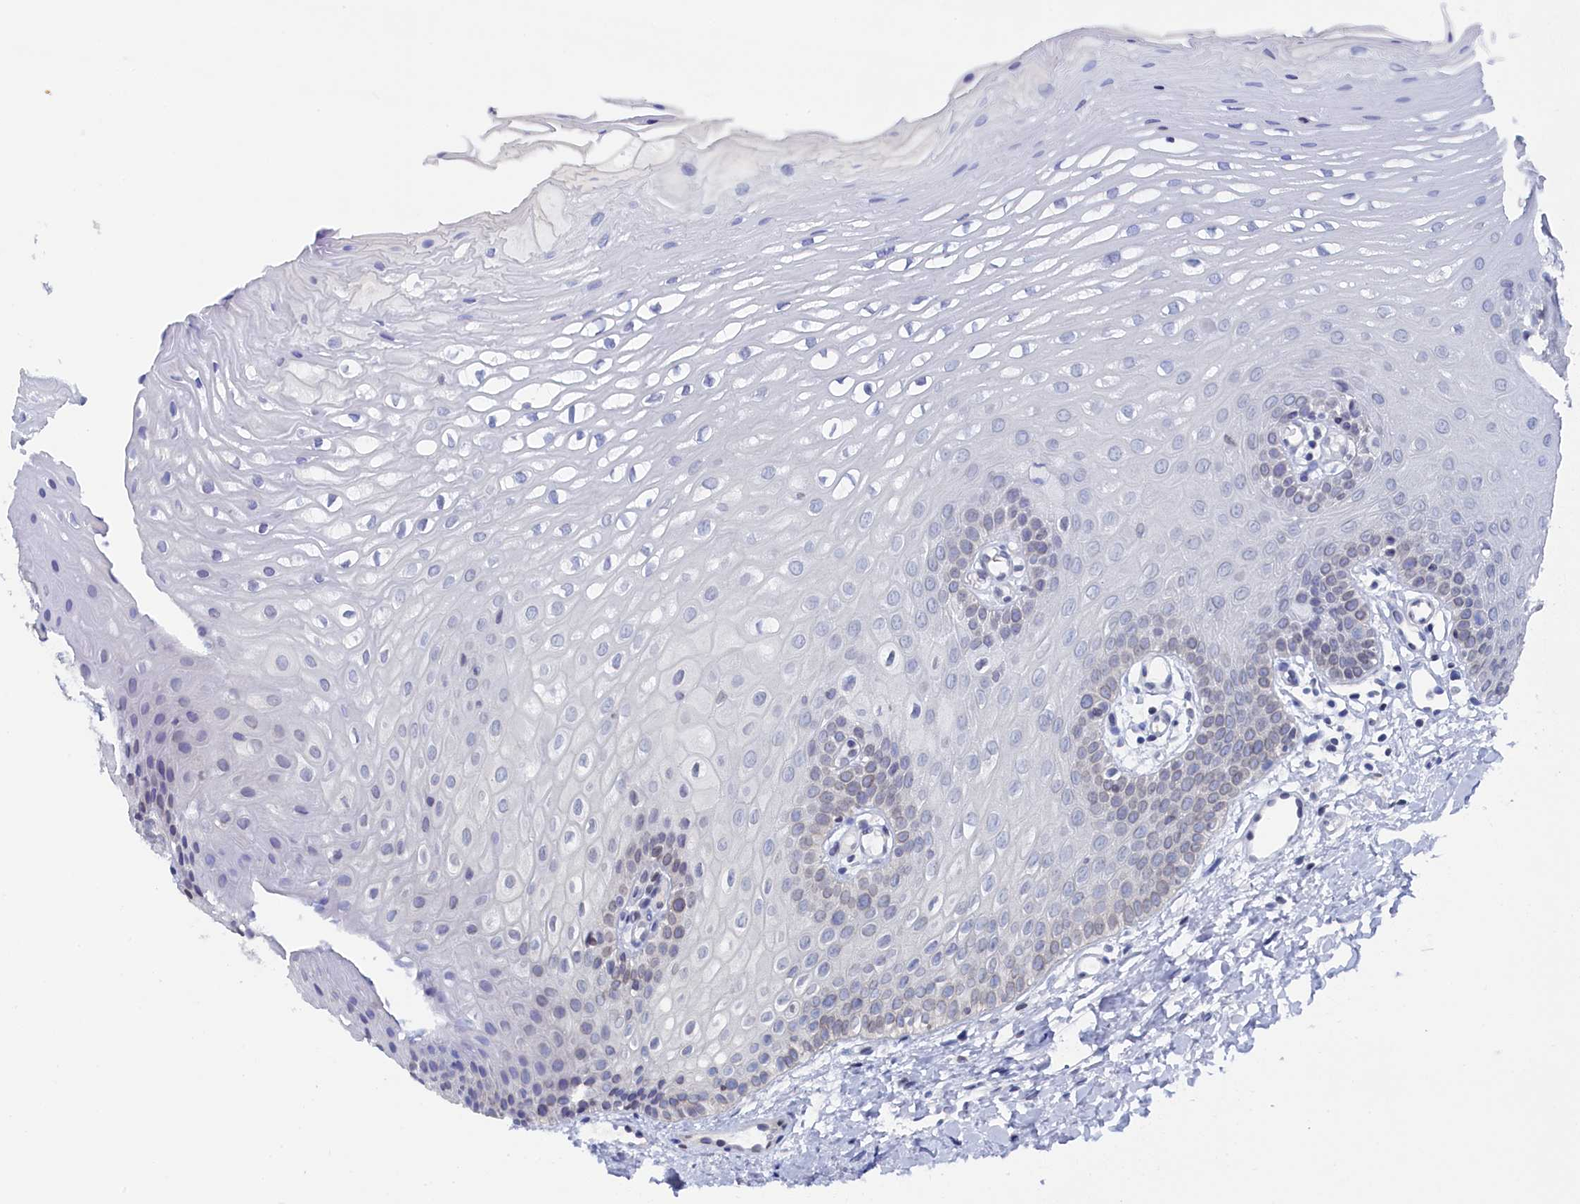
{"staining": {"intensity": "weak", "quantity": "<25%", "location": "nuclear"}, "tissue": "oral mucosa", "cell_type": "Squamous epithelial cells", "image_type": "normal", "snomed": [{"axis": "morphology", "description": "Normal tissue, NOS"}, {"axis": "topography", "description": "Oral tissue"}], "caption": "DAB immunohistochemical staining of benign human oral mucosa demonstrates no significant expression in squamous epithelial cells.", "gene": "C11orf54", "patient": {"sex": "female", "age": 39}}